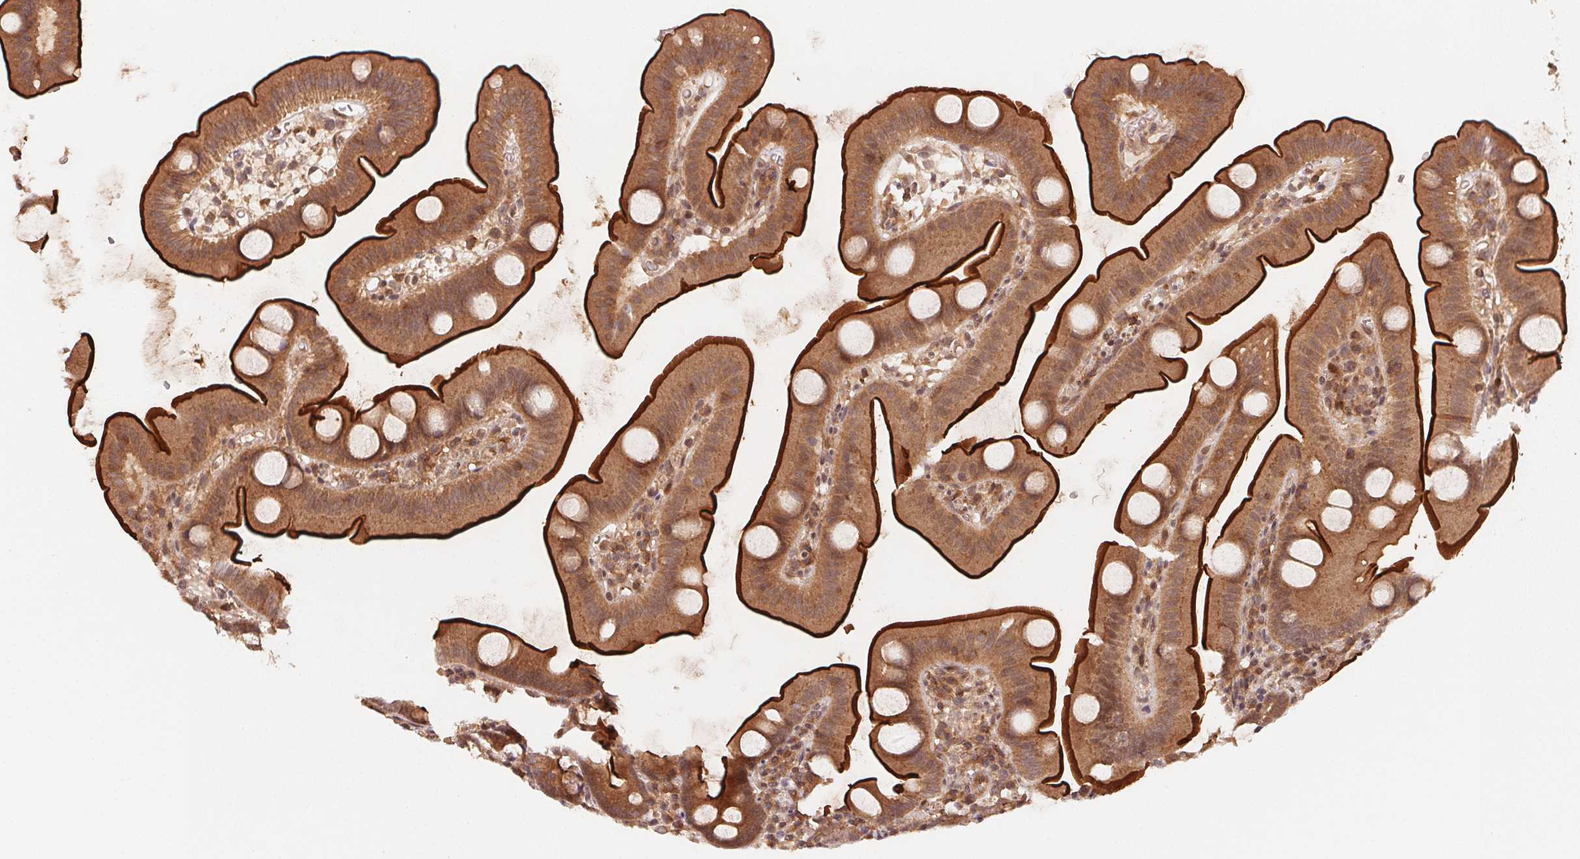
{"staining": {"intensity": "strong", "quantity": ">75%", "location": "cytoplasmic/membranous,nuclear"}, "tissue": "small intestine", "cell_type": "Glandular cells", "image_type": "normal", "snomed": [{"axis": "morphology", "description": "Normal tissue, NOS"}, {"axis": "topography", "description": "Small intestine"}], "caption": "Protein expression analysis of benign small intestine displays strong cytoplasmic/membranous,nuclear staining in about >75% of glandular cells. The protein is shown in brown color, while the nuclei are stained blue.", "gene": "CCDC102B", "patient": {"sex": "female", "age": 68}}